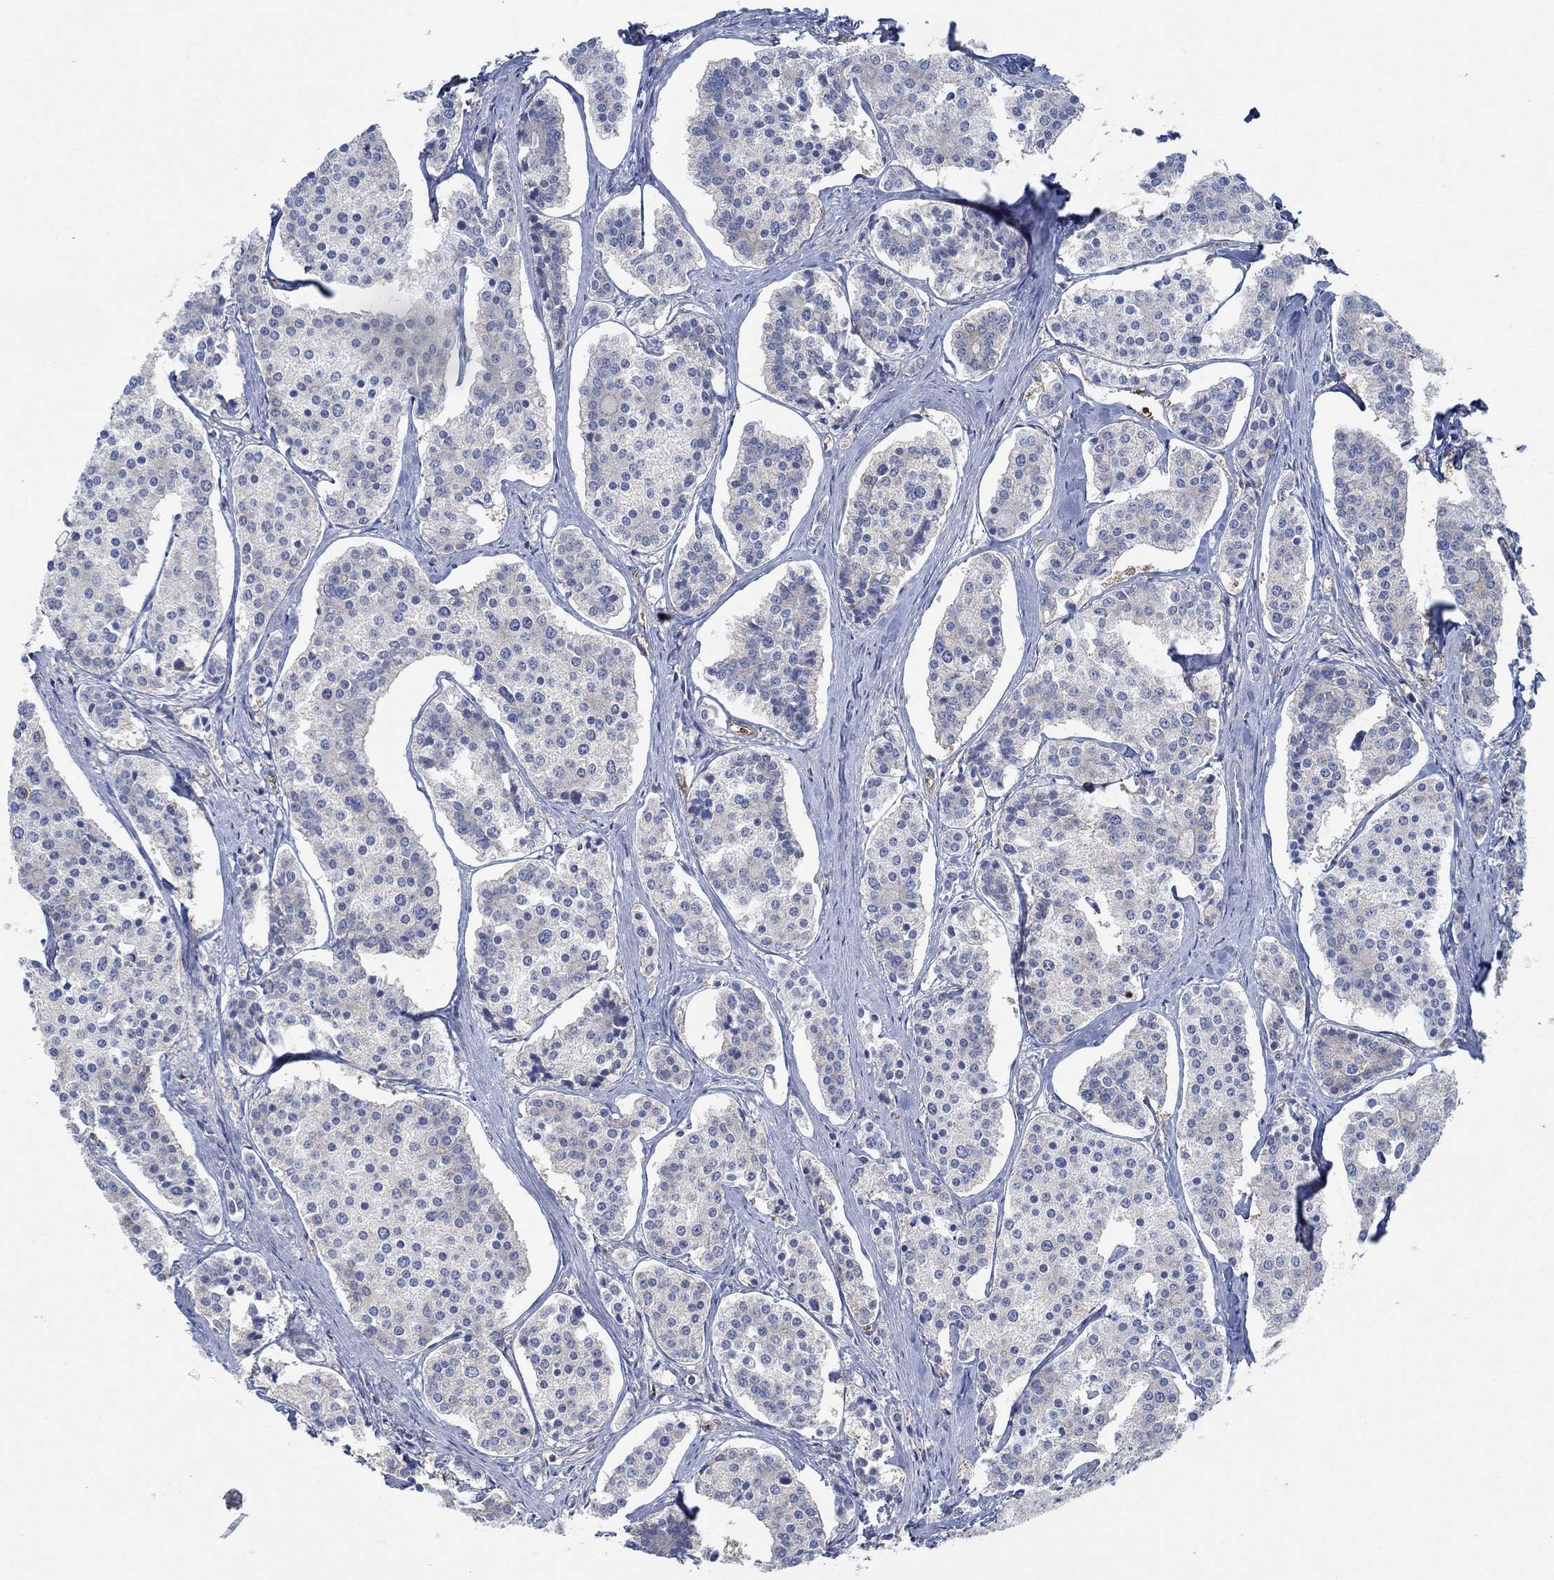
{"staining": {"intensity": "negative", "quantity": "none", "location": "none"}, "tissue": "carcinoid", "cell_type": "Tumor cells", "image_type": "cancer", "snomed": [{"axis": "morphology", "description": "Carcinoid, malignant, NOS"}, {"axis": "topography", "description": "Small intestine"}], "caption": "The photomicrograph exhibits no significant staining in tumor cells of carcinoid.", "gene": "SPAG9", "patient": {"sex": "female", "age": 65}}